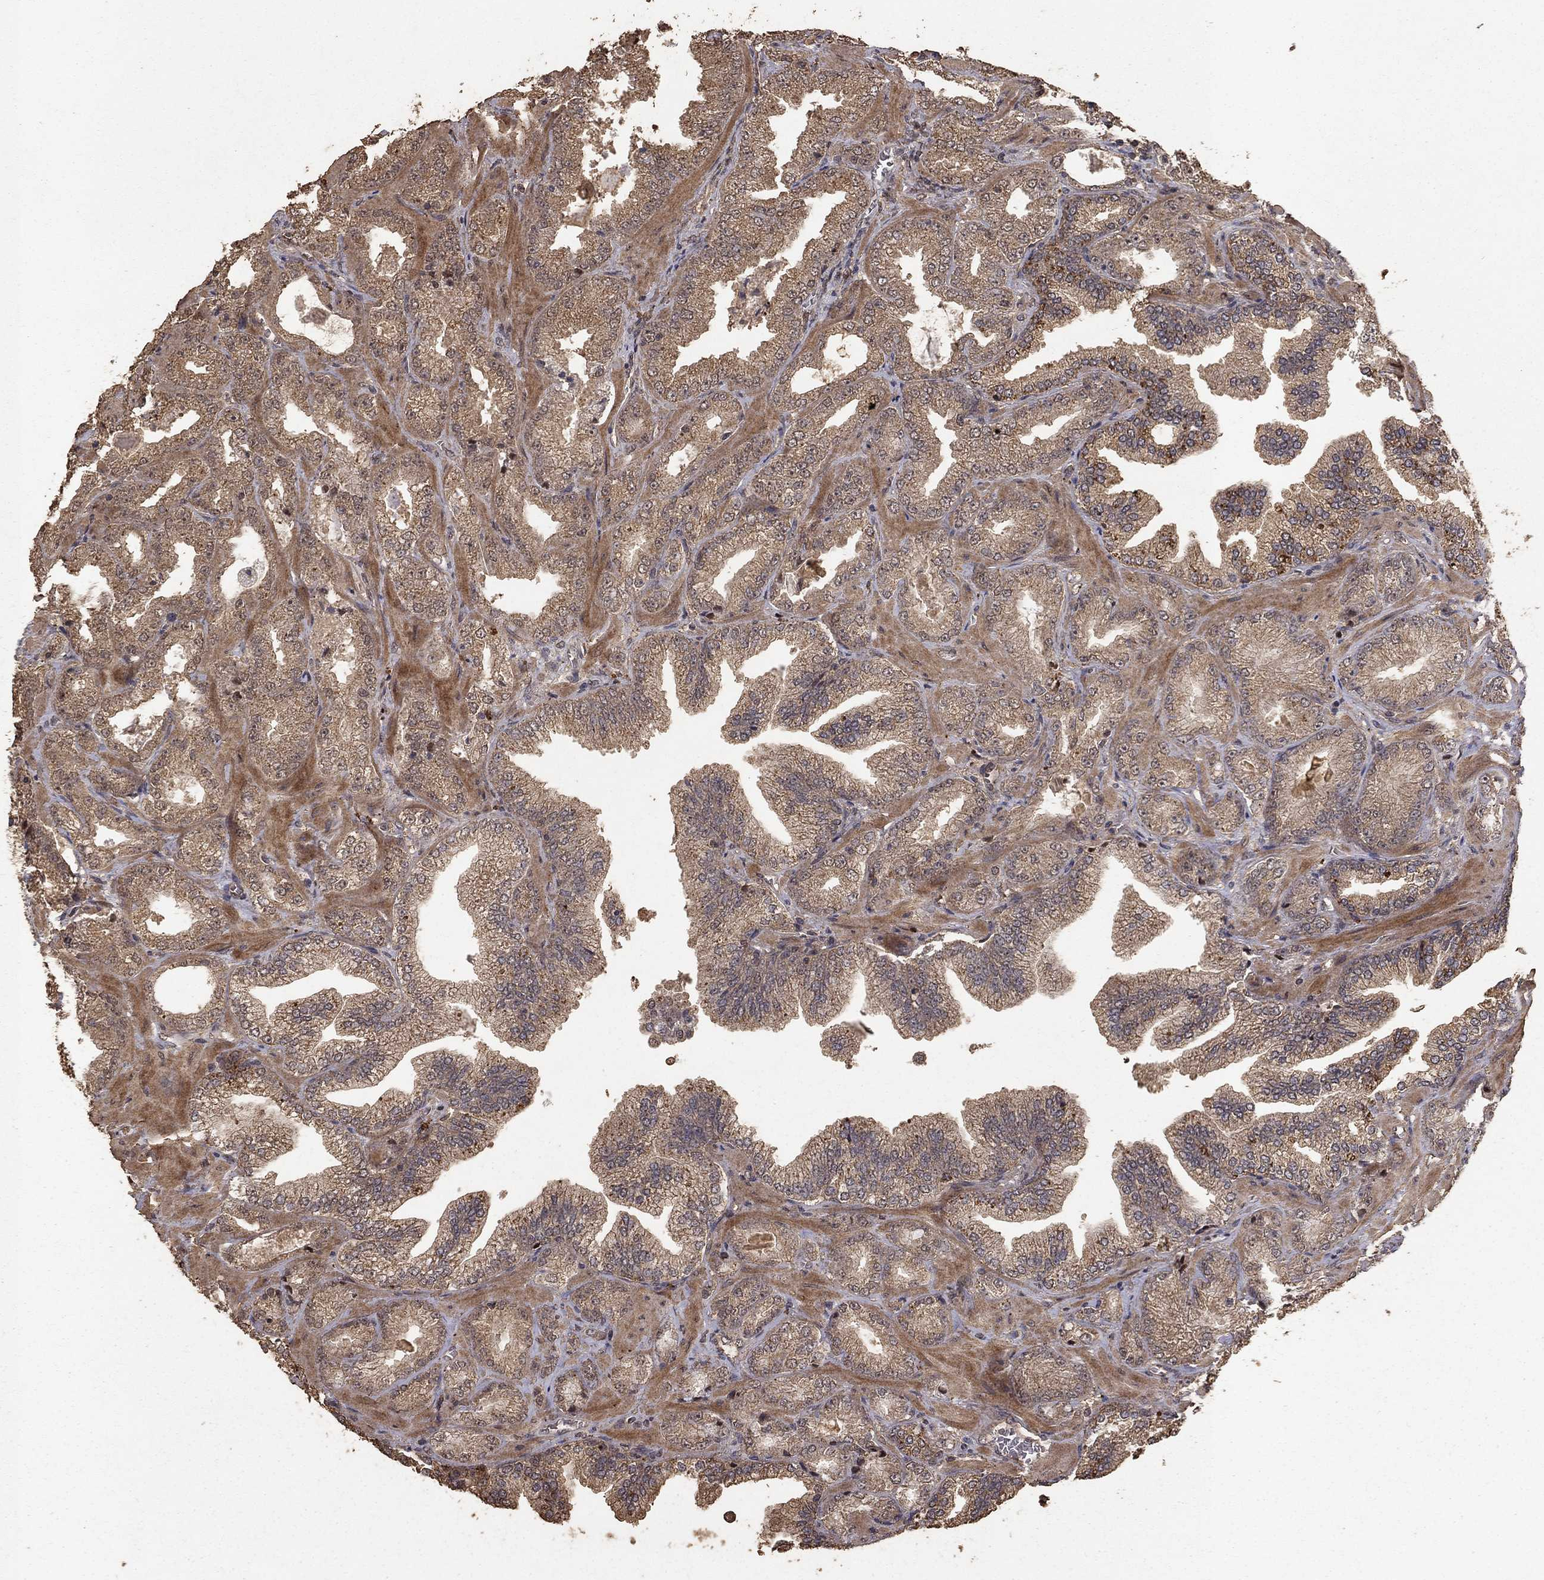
{"staining": {"intensity": "moderate", "quantity": ">75%", "location": "cytoplasmic/membranous"}, "tissue": "prostate cancer", "cell_type": "Tumor cells", "image_type": "cancer", "snomed": [{"axis": "morphology", "description": "Adenocarcinoma, Low grade"}, {"axis": "topography", "description": "Prostate"}], "caption": "DAB immunohistochemical staining of prostate low-grade adenocarcinoma reveals moderate cytoplasmic/membranous protein positivity in approximately >75% of tumor cells. (DAB (3,3'-diaminobenzidine) = brown stain, brightfield microscopy at high magnification).", "gene": "PRDM1", "patient": {"sex": "male", "age": 72}}